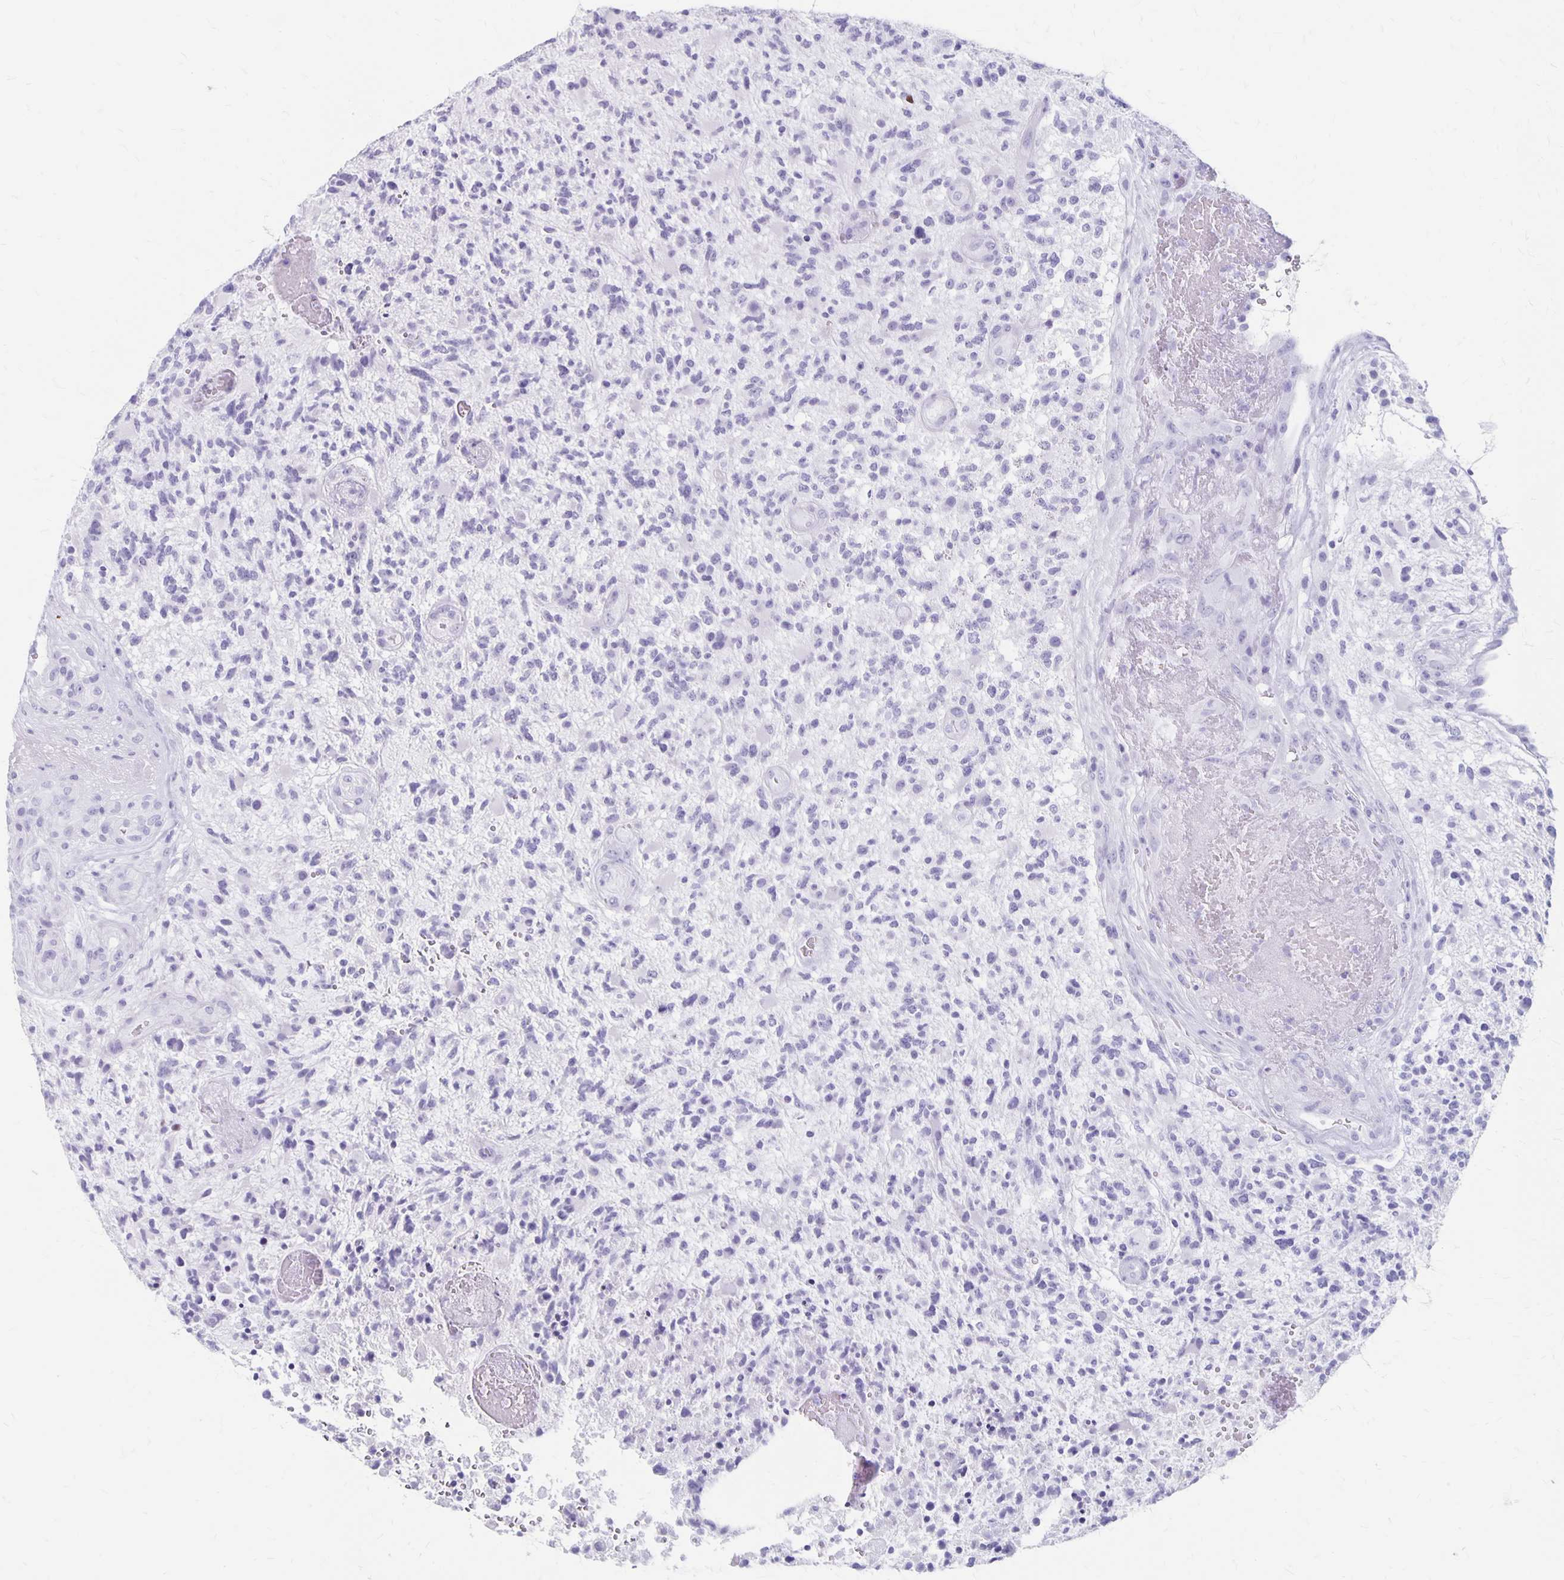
{"staining": {"intensity": "negative", "quantity": "none", "location": "none"}, "tissue": "glioma", "cell_type": "Tumor cells", "image_type": "cancer", "snomed": [{"axis": "morphology", "description": "Glioma, malignant, High grade"}, {"axis": "topography", "description": "Brain"}], "caption": "This is an IHC image of glioma. There is no positivity in tumor cells.", "gene": "MAGEC2", "patient": {"sex": "female", "age": 71}}